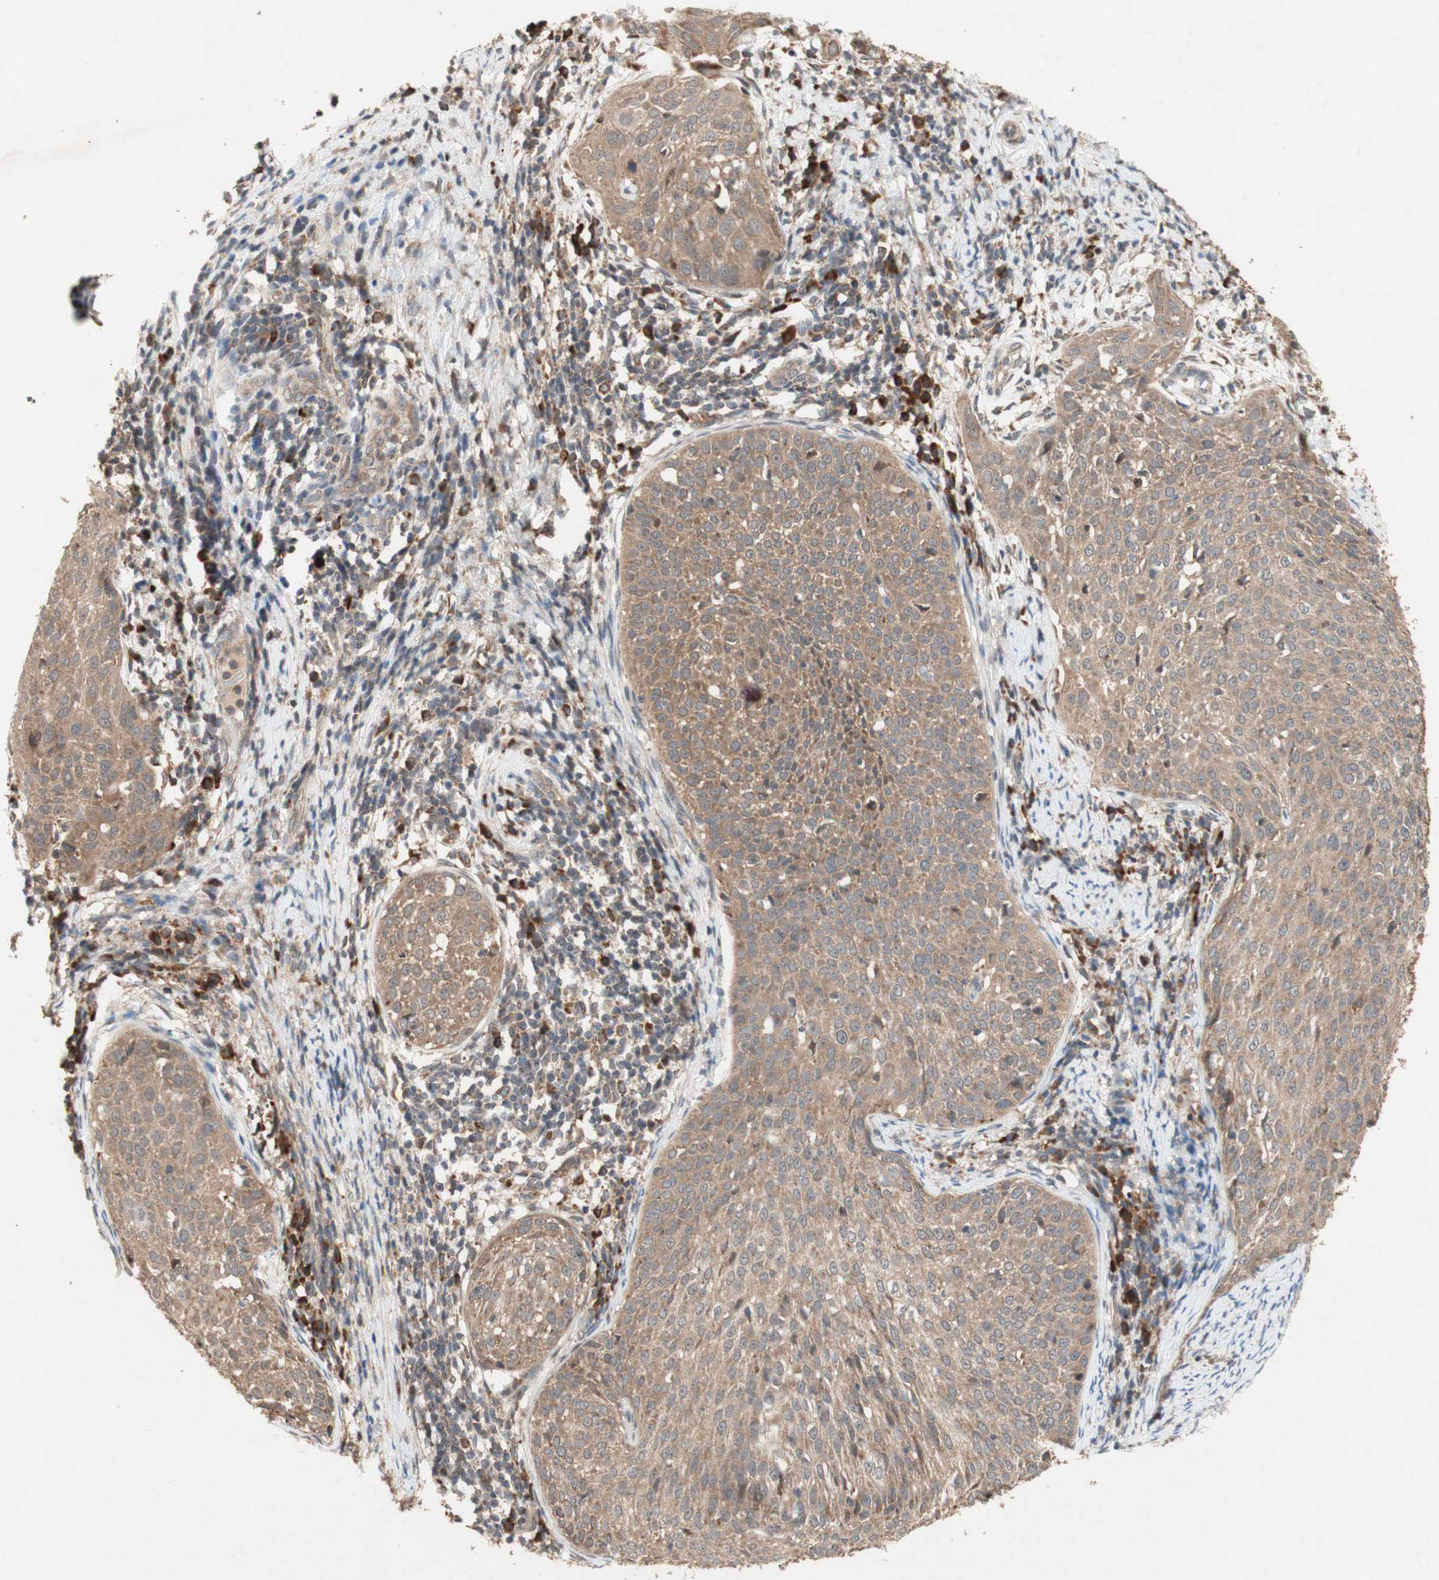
{"staining": {"intensity": "weak", "quantity": ">75%", "location": "cytoplasmic/membranous"}, "tissue": "cervical cancer", "cell_type": "Tumor cells", "image_type": "cancer", "snomed": [{"axis": "morphology", "description": "Squamous cell carcinoma, NOS"}, {"axis": "topography", "description": "Cervix"}], "caption": "IHC (DAB) staining of cervical cancer demonstrates weak cytoplasmic/membranous protein positivity in approximately >75% of tumor cells. (Stains: DAB in brown, nuclei in blue, Microscopy: brightfield microscopy at high magnification).", "gene": "DDOST", "patient": {"sex": "female", "age": 51}}